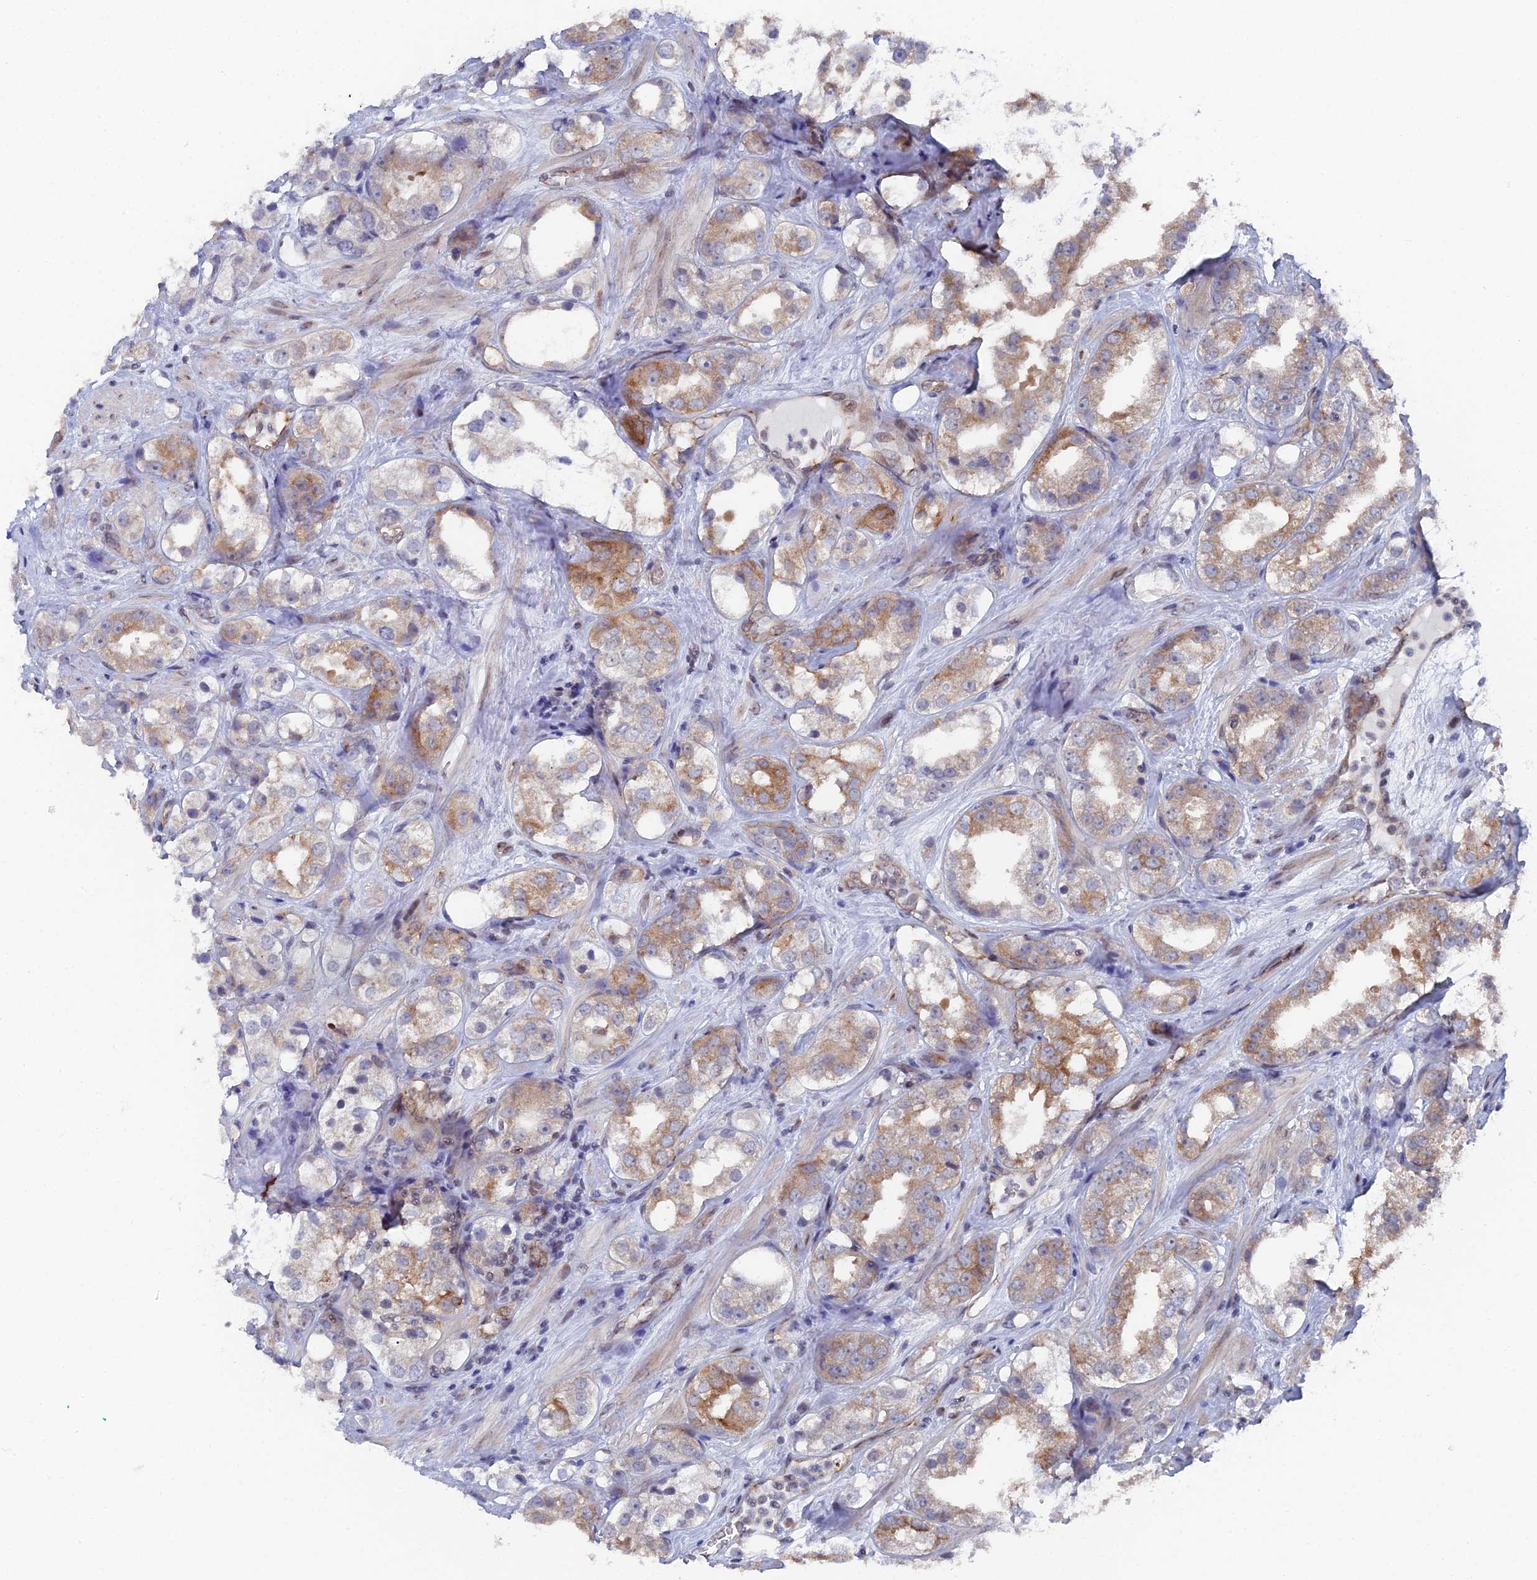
{"staining": {"intensity": "moderate", "quantity": "25%-75%", "location": "cytoplasmic/membranous"}, "tissue": "prostate cancer", "cell_type": "Tumor cells", "image_type": "cancer", "snomed": [{"axis": "morphology", "description": "Adenocarcinoma, NOS"}, {"axis": "topography", "description": "Prostate"}], "caption": "Immunohistochemical staining of adenocarcinoma (prostate) demonstrates moderate cytoplasmic/membranous protein positivity in approximately 25%-75% of tumor cells.", "gene": "FHIP2A", "patient": {"sex": "male", "age": 79}}